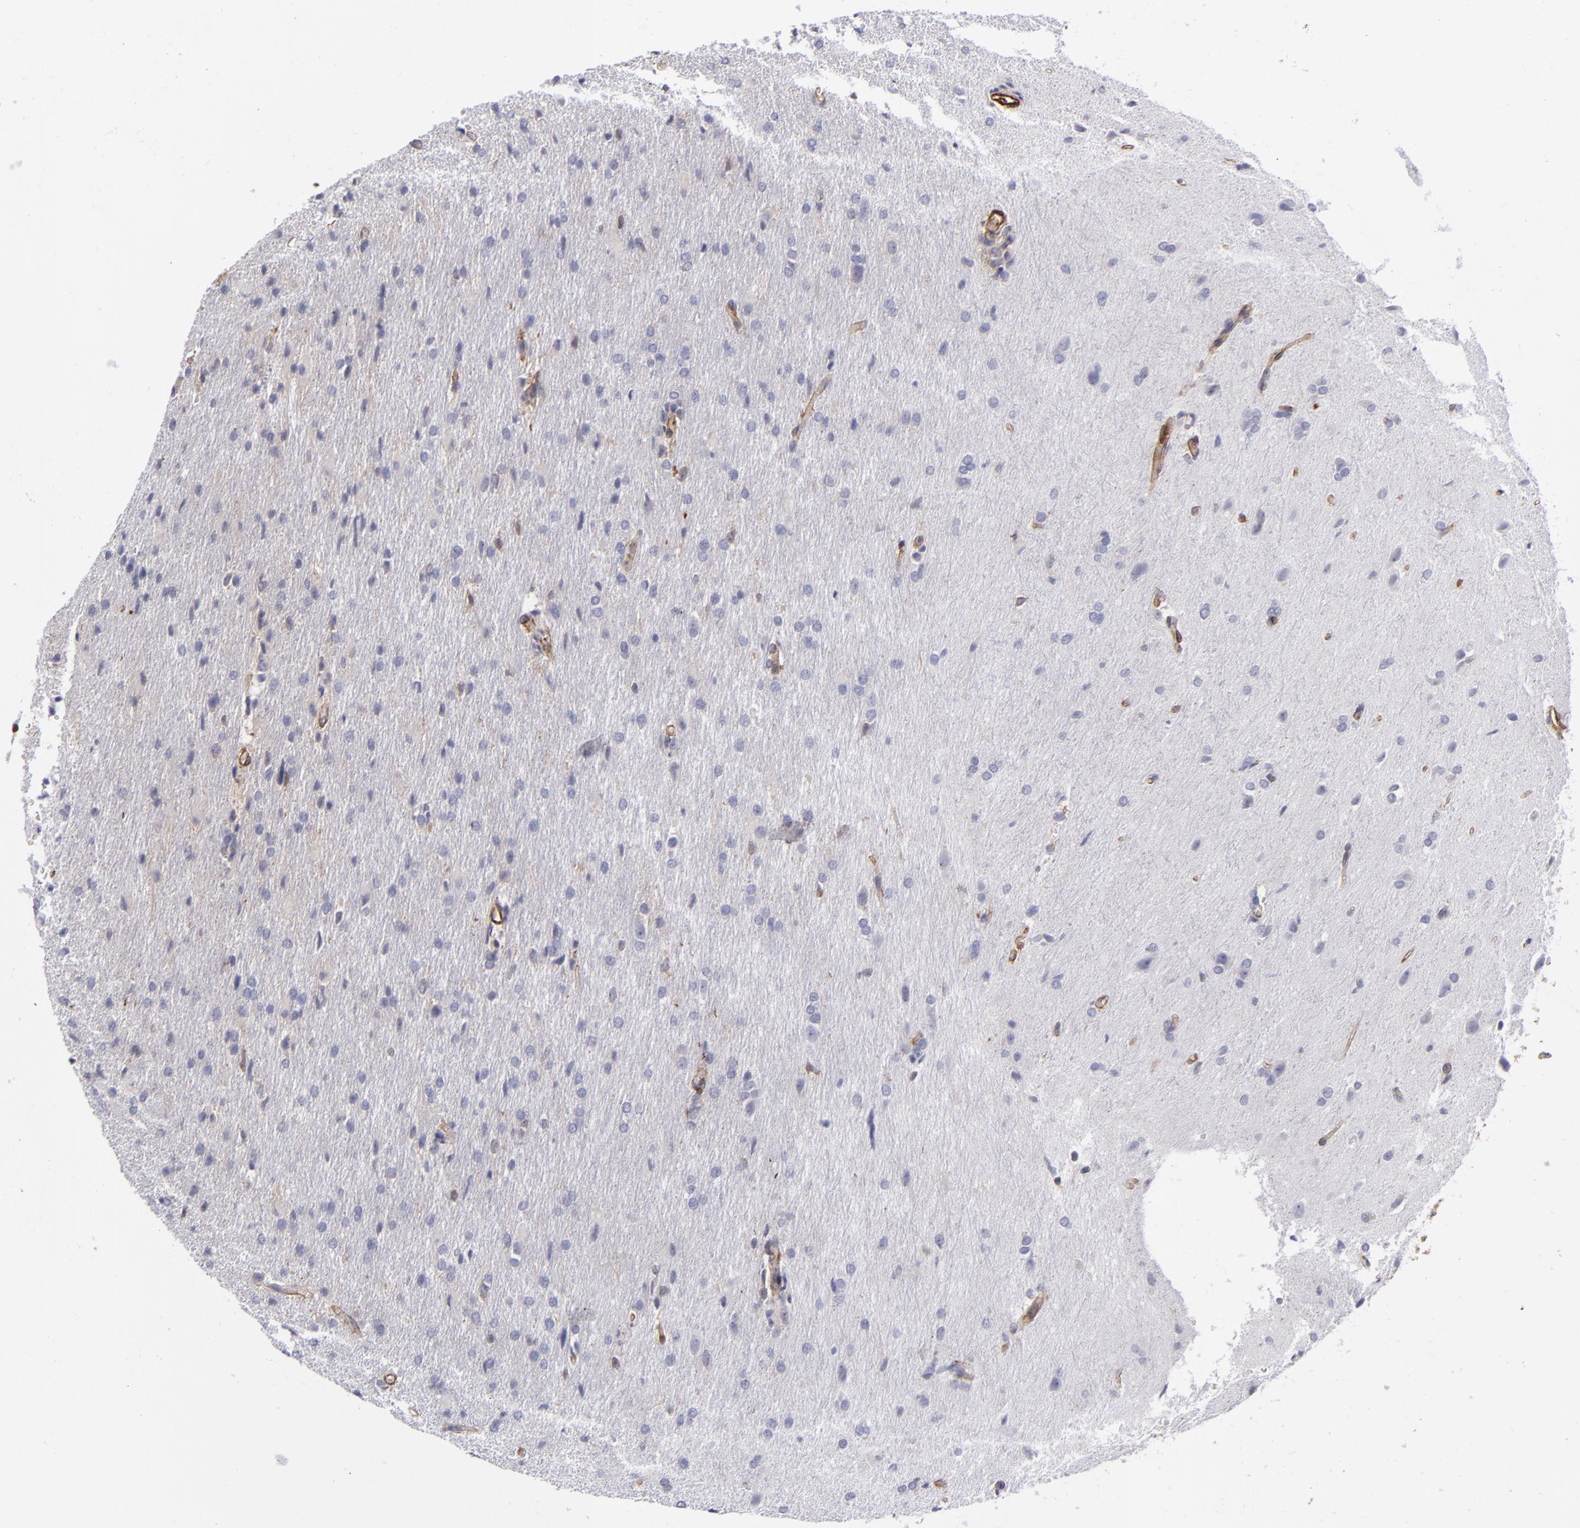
{"staining": {"intensity": "negative", "quantity": "none", "location": "none"}, "tissue": "glioma", "cell_type": "Tumor cells", "image_type": "cancer", "snomed": [{"axis": "morphology", "description": "Glioma, malignant, High grade"}, {"axis": "topography", "description": "Brain"}], "caption": "High-grade glioma (malignant) was stained to show a protein in brown. There is no significant staining in tumor cells. (IHC, brightfield microscopy, high magnification).", "gene": "VCL", "patient": {"sex": "male", "age": 68}}